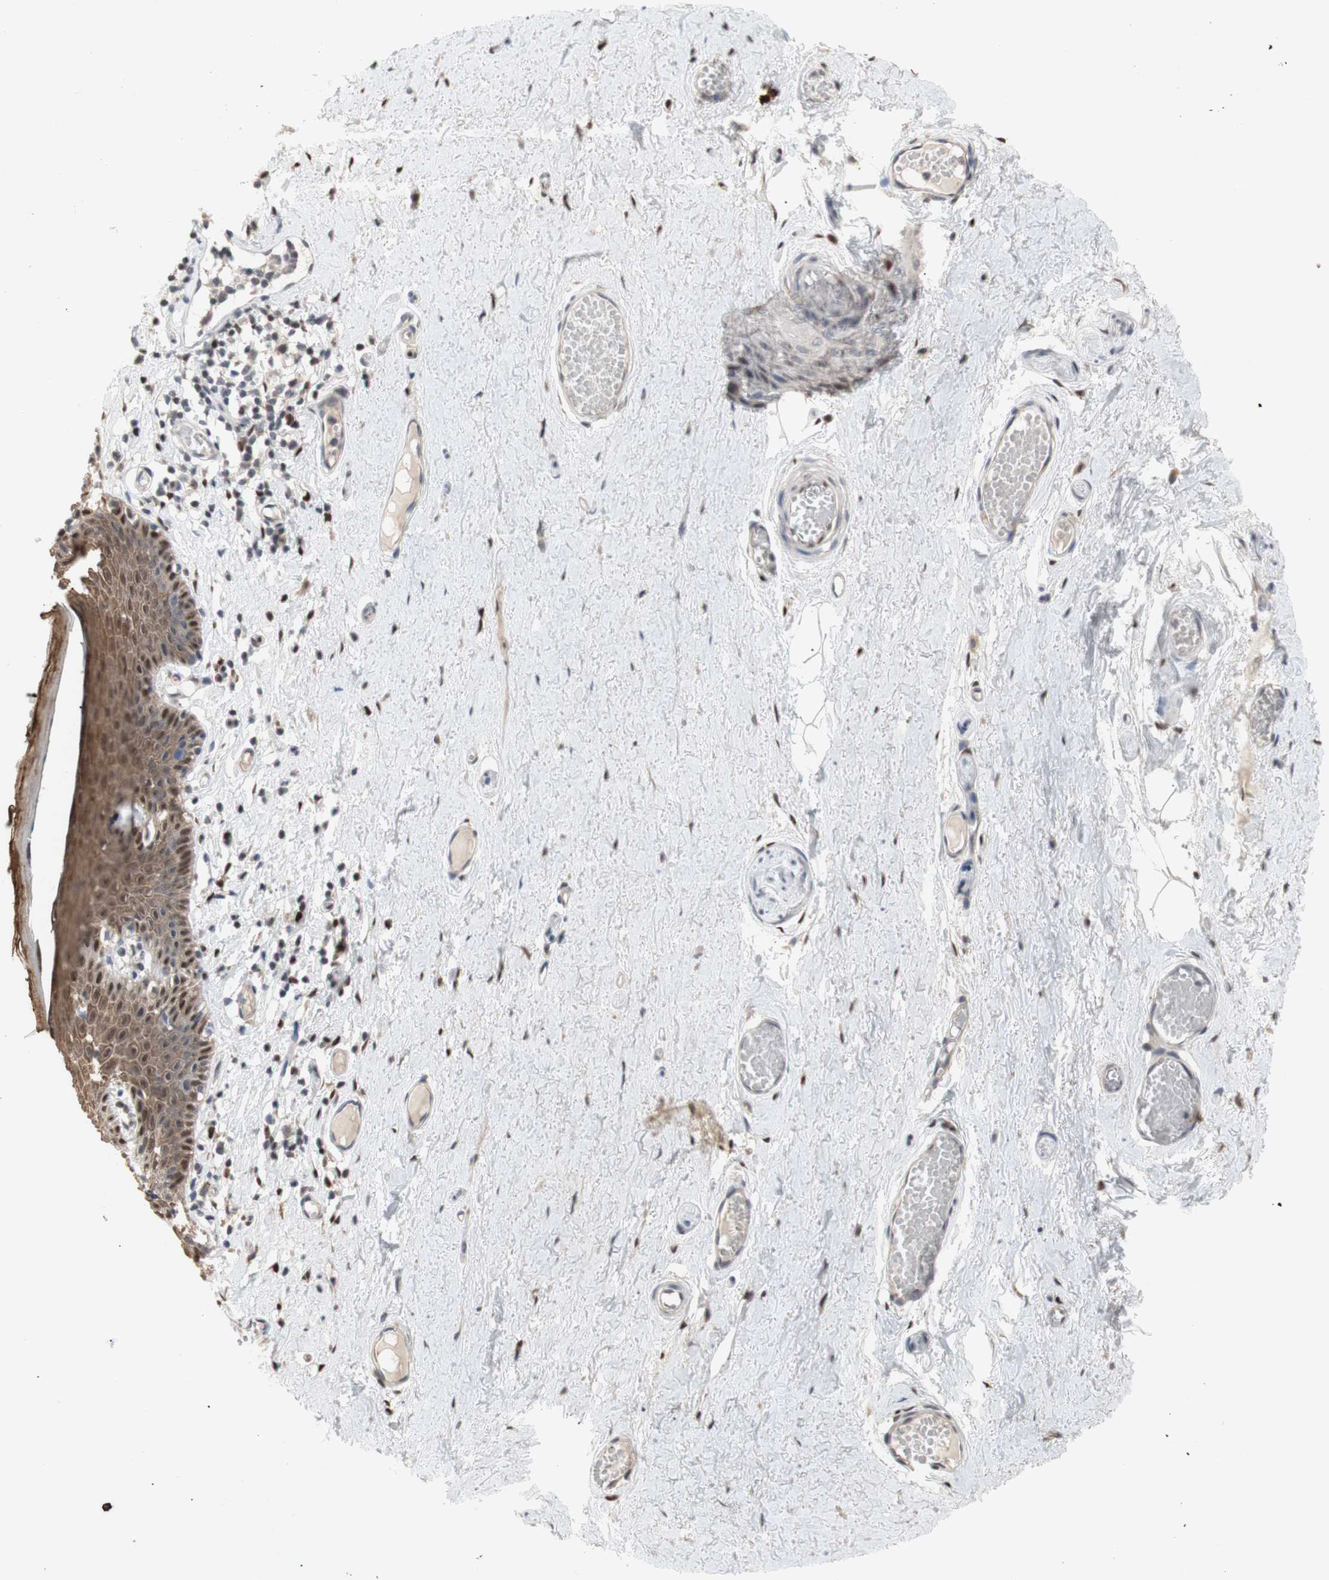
{"staining": {"intensity": "moderate", "quantity": ">75%", "location": "cytoplasmic/membranous,nuclear"}, "tissue": "skin", "cell_type": "Epidermal cells", "image_type": "normal", "snomed": [{"axis": "morphology", "description": "Normal tissue, NOS"}, {"axis": "topography", "description": "Adipose tissue"}, {"axis": "topography", "description": "Vascular tissue"}, {"axis": "topography", "description": "Anal"}, {"axis": "topography", "description": "Peripheral nerve tissue"}], "caption": "Protein staining of normal skin exhibits moderate cytoplasmic/membranous,nuclear expression in about >75% of epidermal cells. The staining was performed using DAB (3,3'-diaminobenzidine) to visualize the protein expression in brown, while the nuclei were stained in blue with hematoxylin (Magnification: 20x).", "gene": "FOSB", "patient": {"sex": "female", "age": 54}}